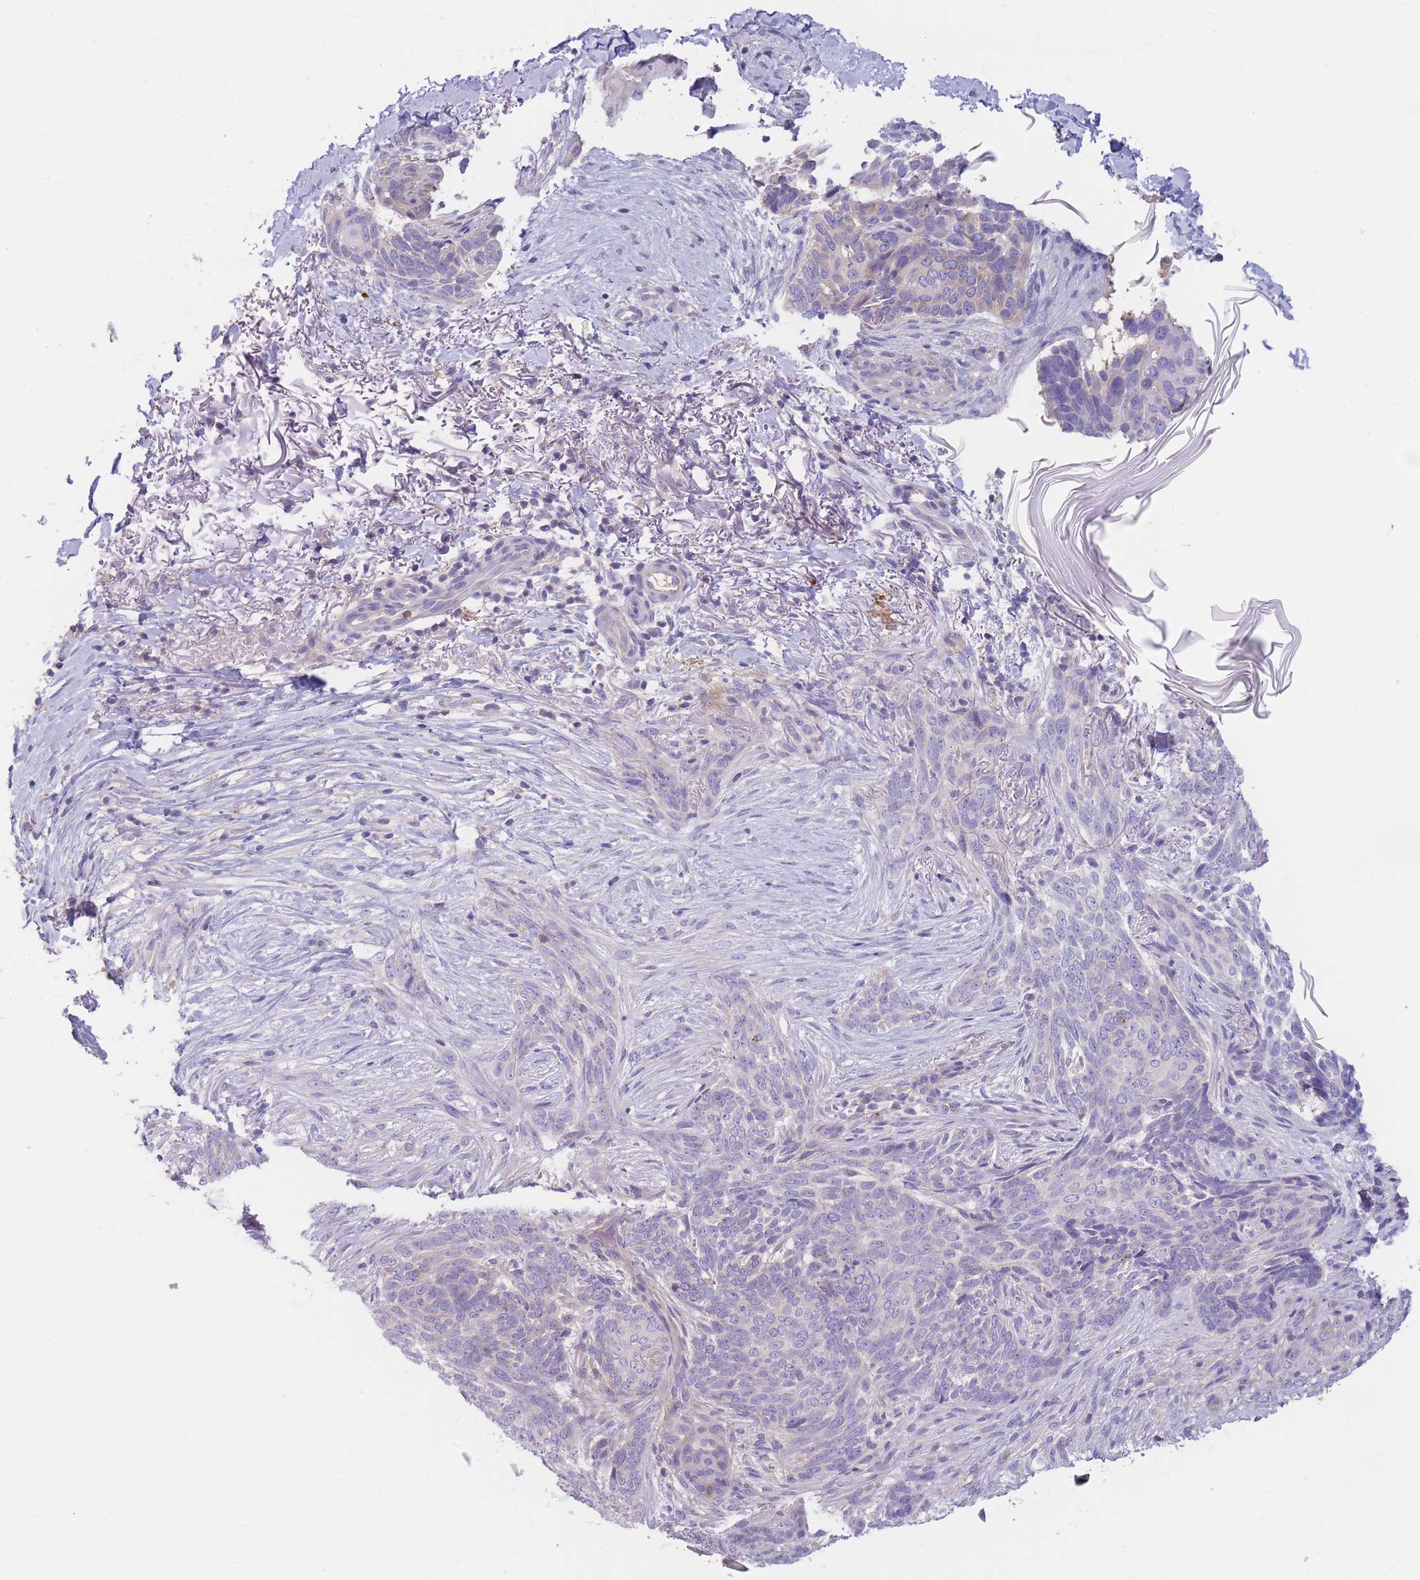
{"staining": {"intensity": "negative", "quantity": "none", "location": "none"}, "tissue": "skin cancer", "cell_type": "Tumor cells", "image_type": "cancer", "snomed": [{"axis": "morphology", "description": "Normal tissue, NOS"}, {"axis": "morphology", "description": "Basal cell carcinoma"}, {"axis": "topography", "description": "Skin"}], "caption": "This is a micrograph of immunohistochemistry (IHC) staining of basal cell carcinoma (skin), which shows no positivity in tumor cells.", "gene": "ST3GAL4", "patient": {"sex": "female", "age": 67}}